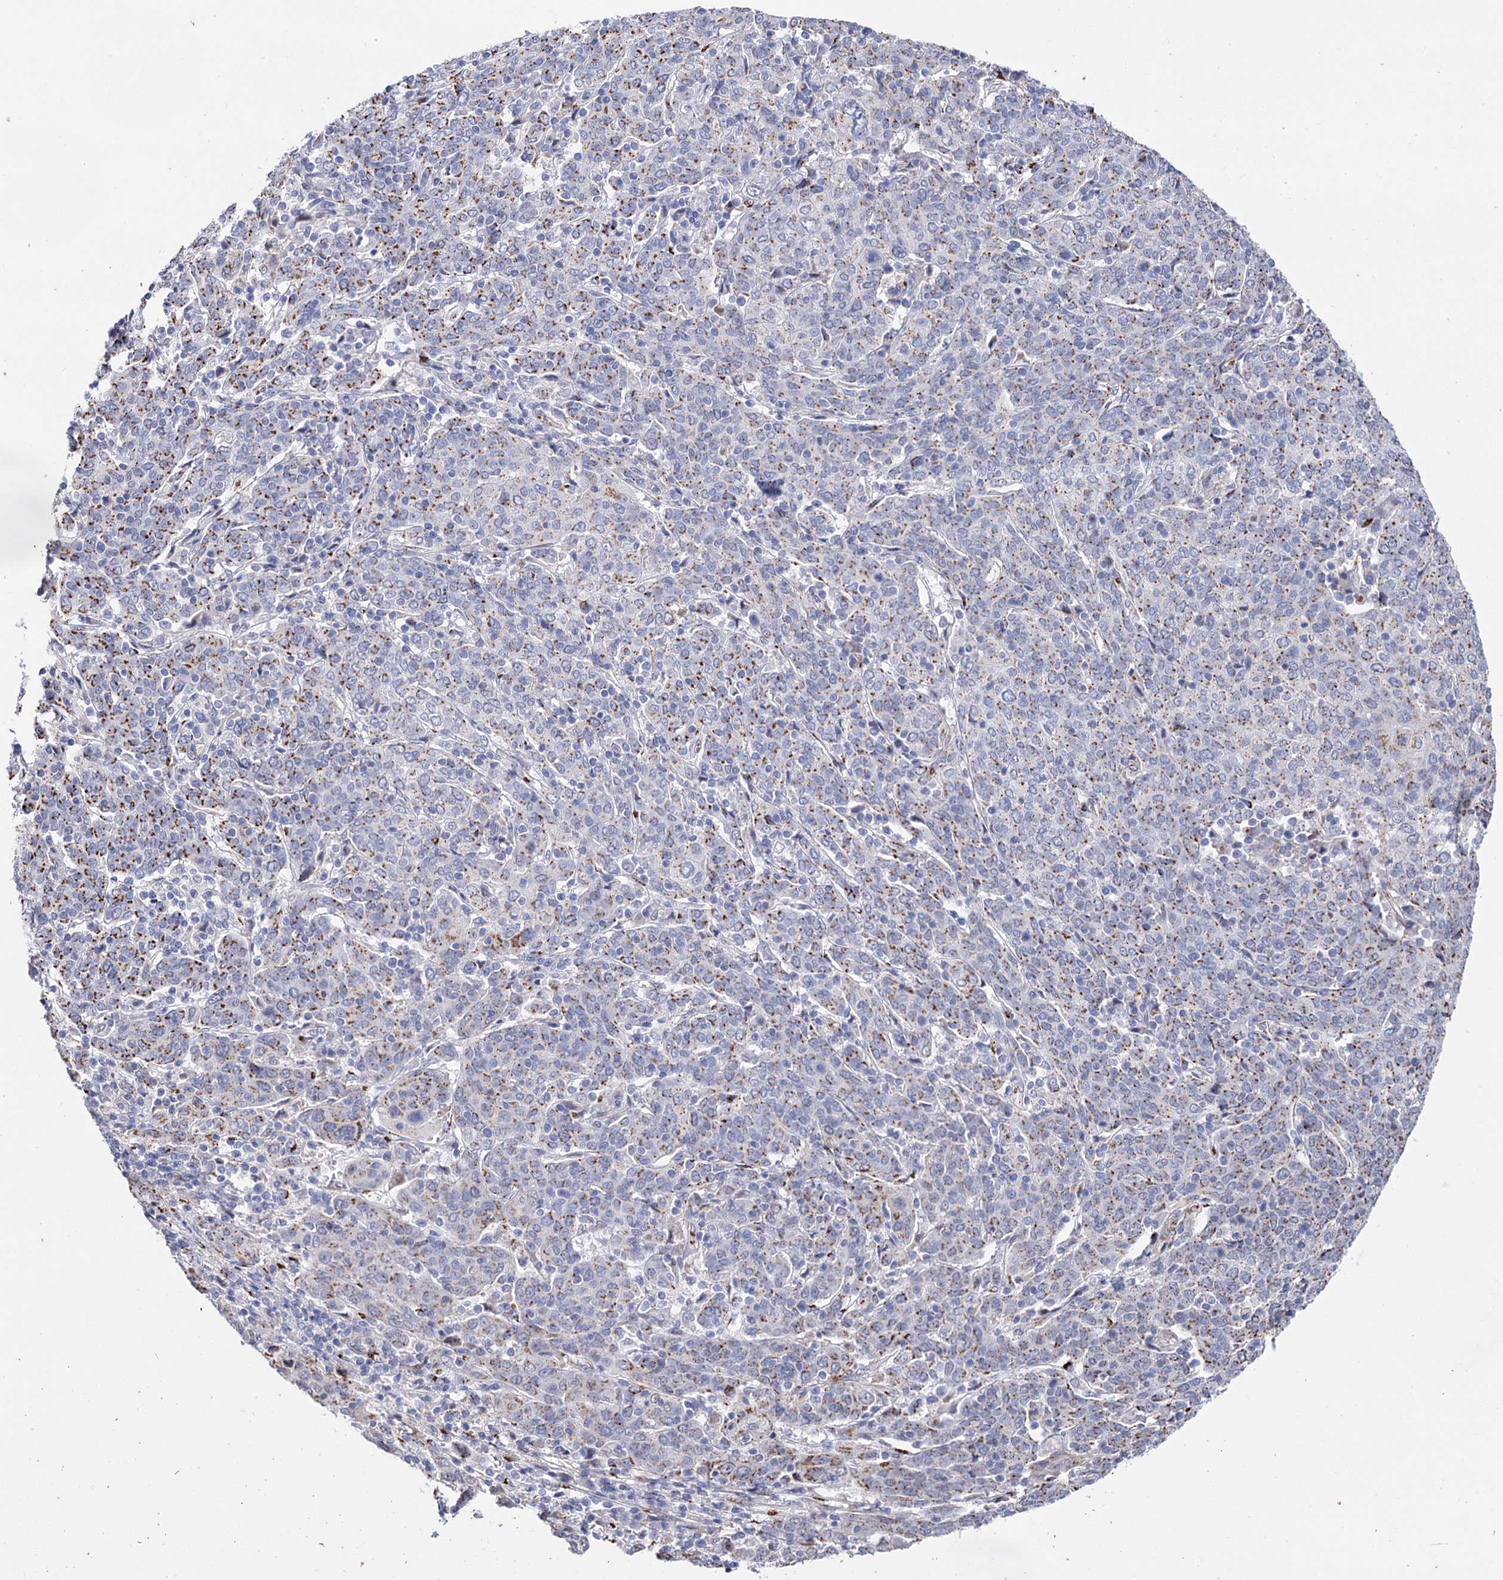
{"staining": {"intensity": "moderate", "quantity": "25%-75%", "location": "cytoplasmic/membranous"}, "tissue": "cervical cancer", "cell_type": "Tumor cells", "image_type": "cancer", "snomed": [{"axis": "morphology", "description": "Squamous cell carcinoma, NOS"}, {"axis": "topography", "description": "Cervix"}], "caption": "The micrograph reveals staining of cervical cancer (squamous cell carcinoma), revealing moderate cytoplasmic/membranous protein staining (brown color) within tumor cells.", "gene": "C11orf96", "patient": {"sex": "female", "age": 67}}